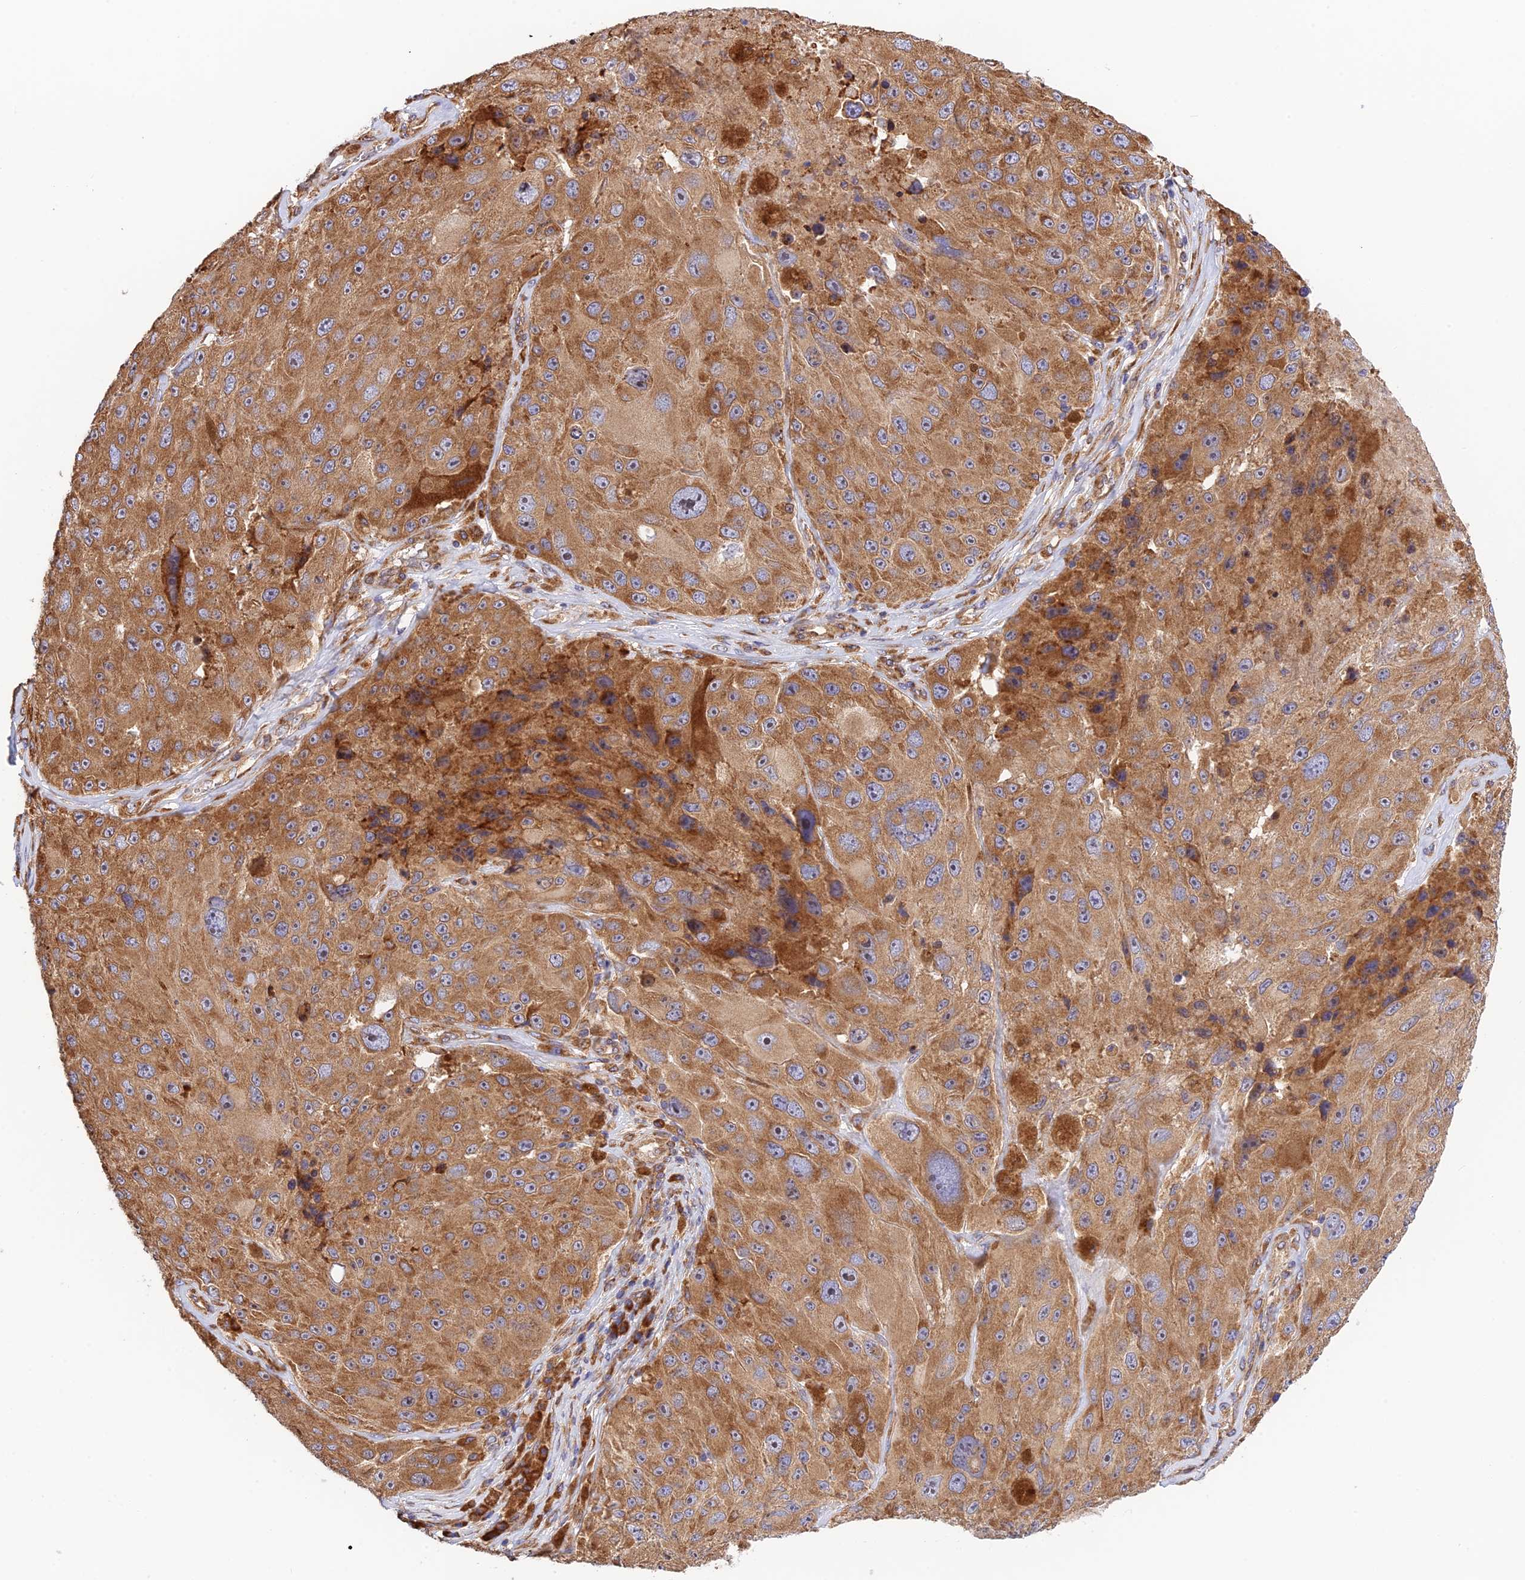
{"staining": {"intensity": "moderate", "quantity": ">75%", "location": "cytoplasmic/membranous"}, "tissue": "melanoma", "cell_type": "Tumor cells", "image_type": "cancer", "snomed": [{"axis": "morphology", "description": "Malignant melanoma, Metastatic site"}, {"axis": "topography", "description": "Lymph node"}], "caption": "A medium amount of moderate cytoplasmic/membranous positivity is appreciated in approximately >75% of tumor cells in melanoma tissue.", "gene": "RPL5", "patient": {"sex": "male", "age": 62}}